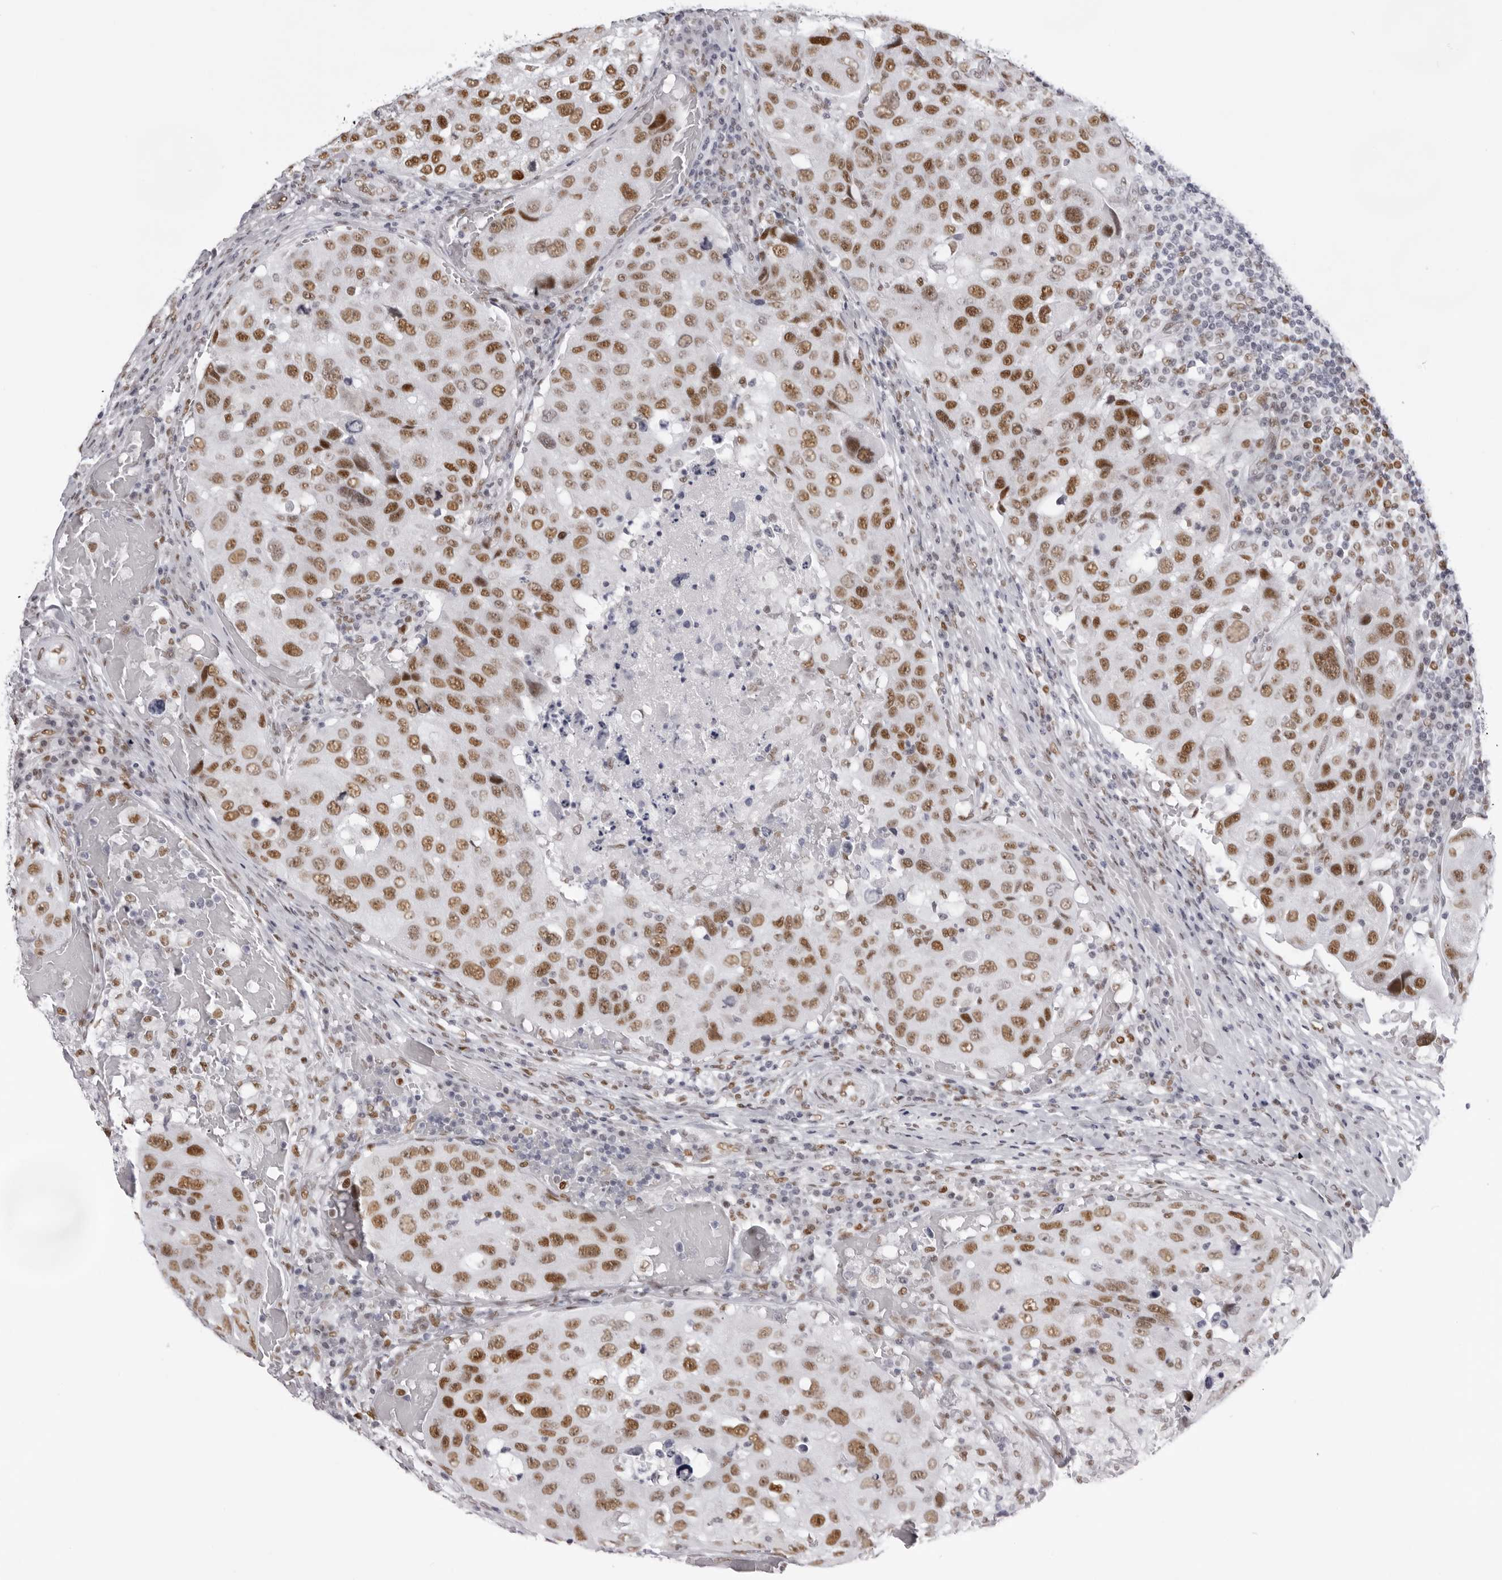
{"staining": {"intensity": "moderate", "quantity": ">75%", "location": "nuclear"}, "tissue": "urothelial cancer", "cell_type": "Tumor cells", "image_type": "cancer", "snomed": [{"axis": "morphology", "description": "Urothelial carcinoma, High grade"}, {"axis": "topography", "description": "Lymph node"}, {"axis": "topography", "description": "Urinary bladder"}], "caption": "This photomicrograph exhibits urothelial cancer stained with immunohistochemistry (IHC) to label a protein in brown. The nuclear of tumor cells show moderate positivity for the protein. Nuclei are counter-stained blue.", "gene": "IRF2BP2", "patient": {"sex": "male", "age": 51}}